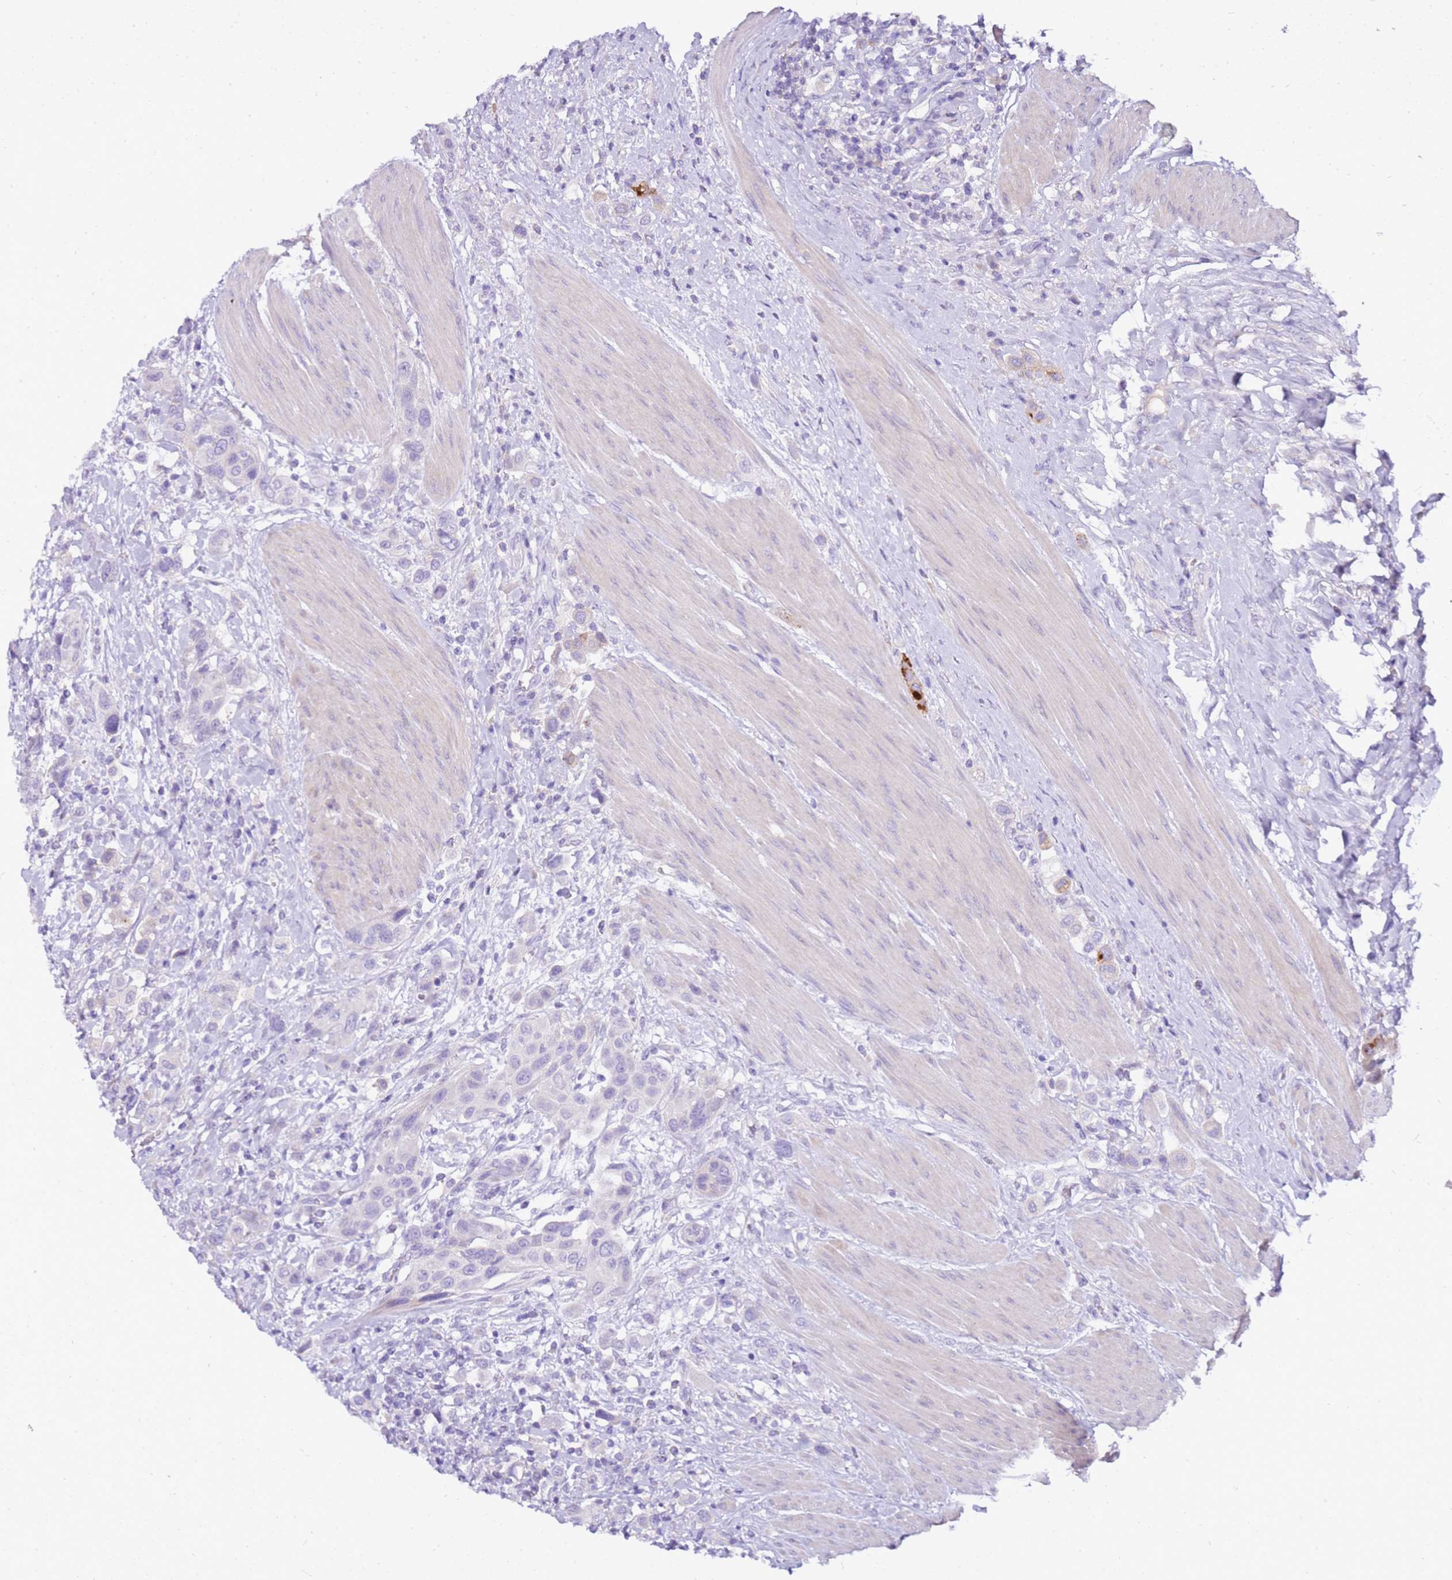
{"staining": {"intensity": "negative", "quantity": "none", "location": "none"}, "tissue": "urothelial cancer", "cell_type": "Tumor cells", "image_type": "cancer", "snomed": [{"axis": "morphology", "description": "Urothelial carcinoma, High grade"}, {"axis": "topography", "description": "Urinary bladder"}], "caption": "Tumor cells are negative for protein expression in human high-grade urothelial carcinoma.", "gene": "DCDC2B", "patient": {"sex": "male", "age": 50}}